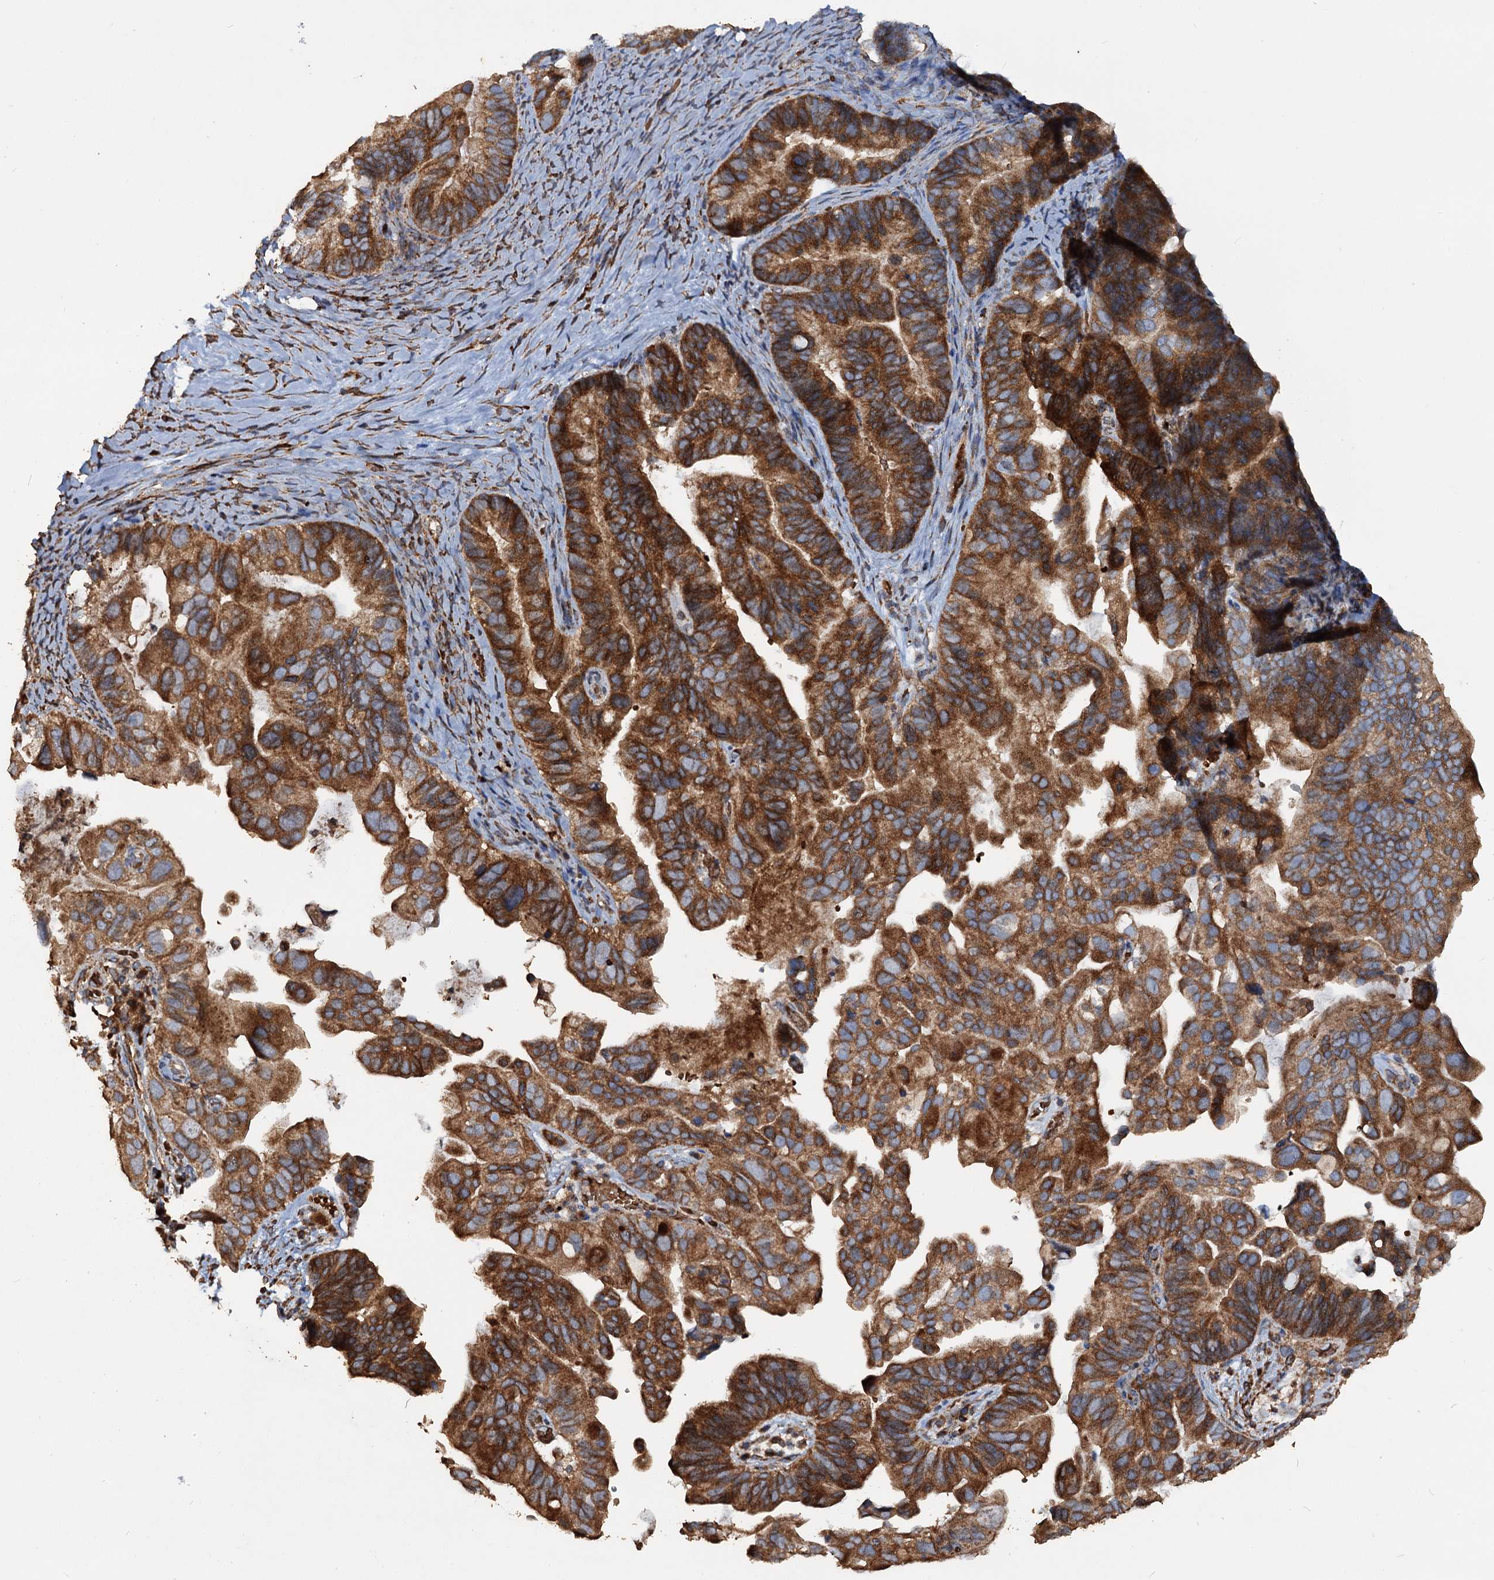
{"staining": {"intensity": "moderate", "quantity": ">75%", "location": "cytoplasmic/membranous"}, "tissue": "ovarian cancer", "cell_type": "Tumor cells", "image_type": "cancer", "snomed": [{"axis": "morphology", "description": "Cystadenocarcinoma, serous, NOS"}, {"axis": "topography", "description": "Ovary"}], "caption": "Moderate cytoplasmic/membranous staining for a protein is present in approximately >75% of tumor cells of ovarian cancer using immunohistochemistry (IHC).", "gene": "NOTCH2NLA", "patient": {"sex": "female", "age": 56}}